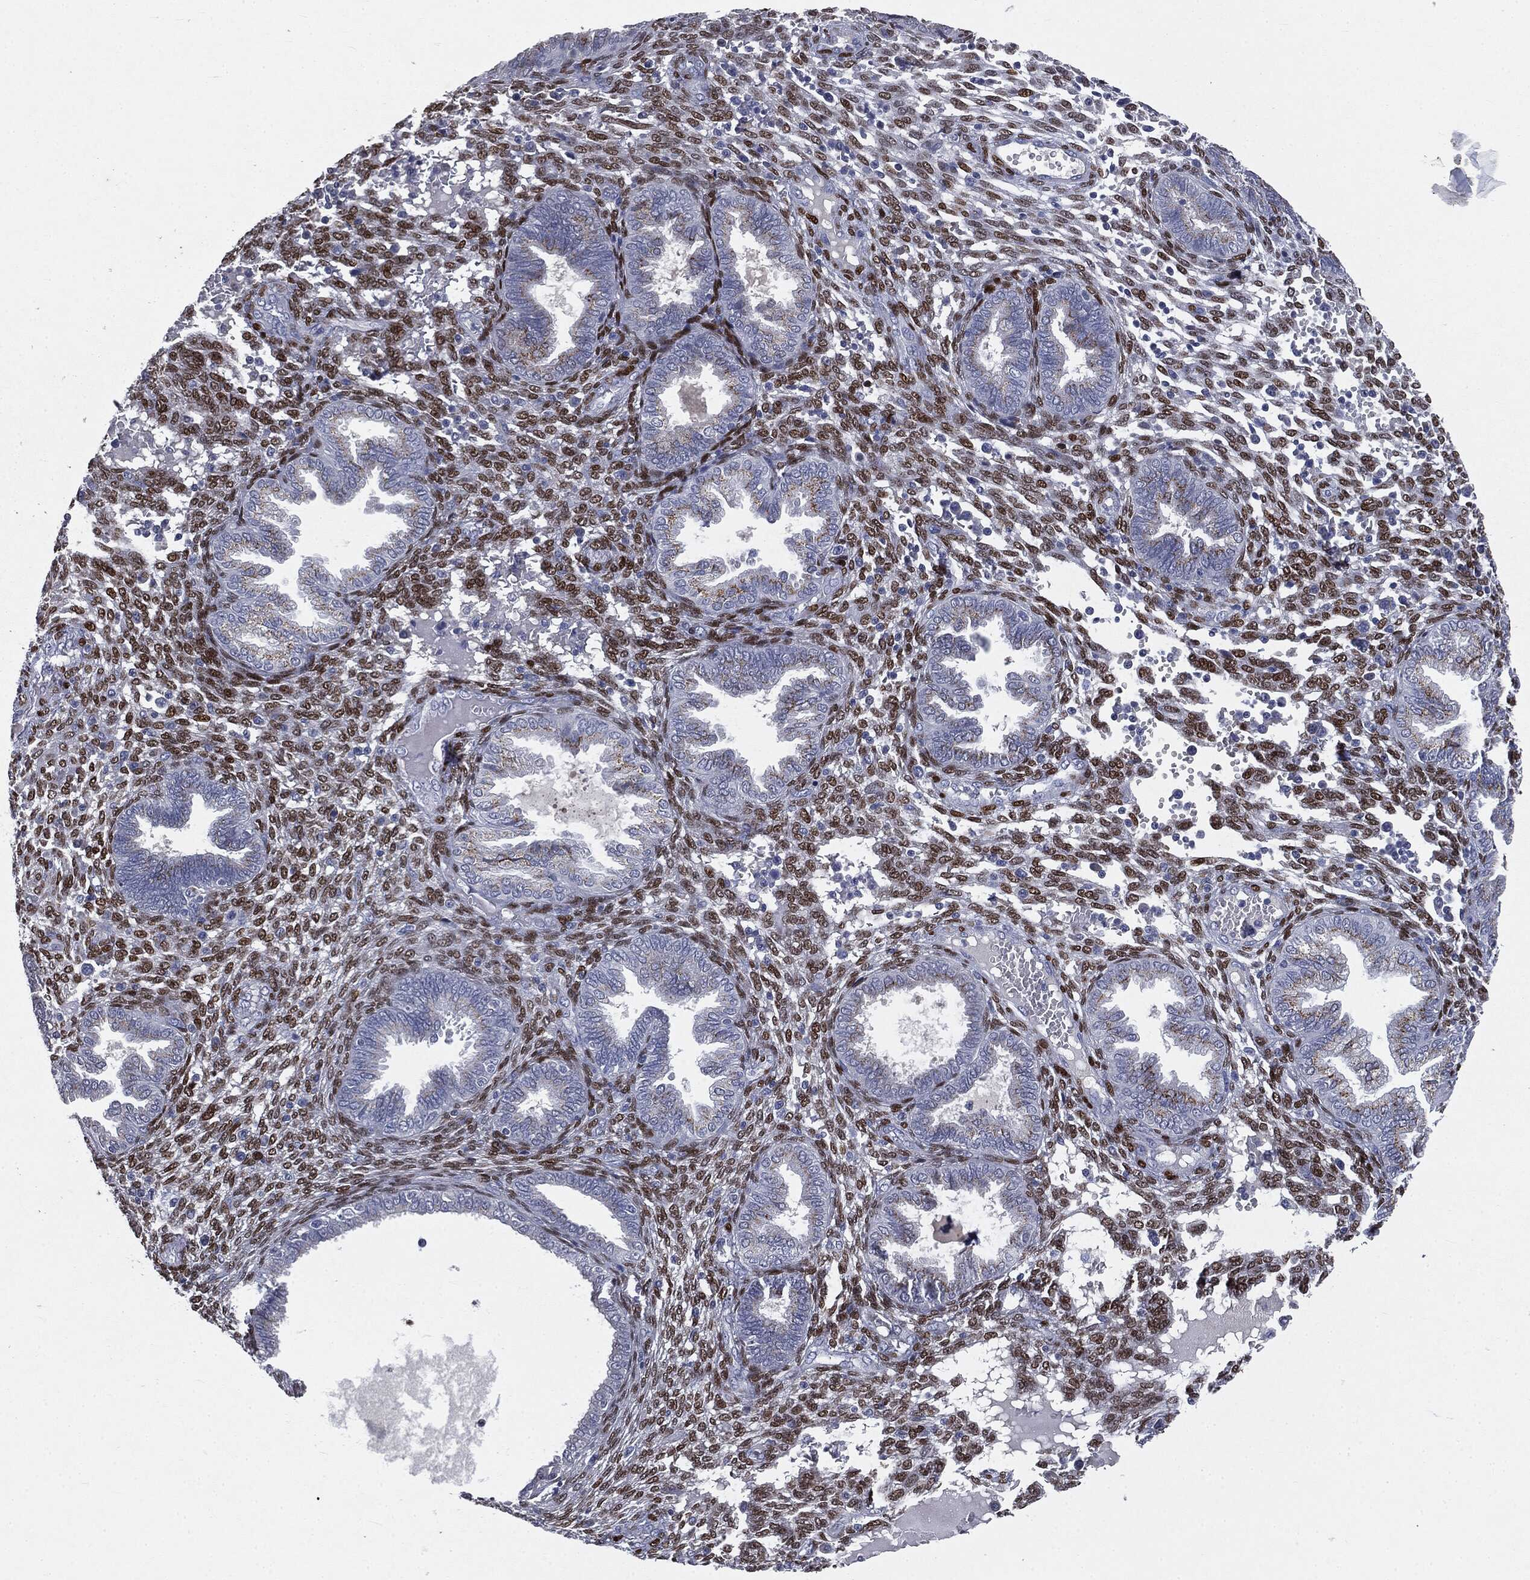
{"staining": {"intensity": "strong", "quantity": ">75%", "location": "nuclear"}, "tissue": "endometrium", "cell_type": "Cells in endometrial stroma", "image_type": "normal", "snomed": [{"axis": "morphology", "description": "Normal tissue, NOS"}, {"axis": "topography", "description": "Endometrium"}], "caption": "Endometrium stained with IHC exhibits strong nuclear expression in approximately >75% of cells in endometrial stroma.", "gene": "CASD1", "patient": {"sex": "female", "age": 42}}